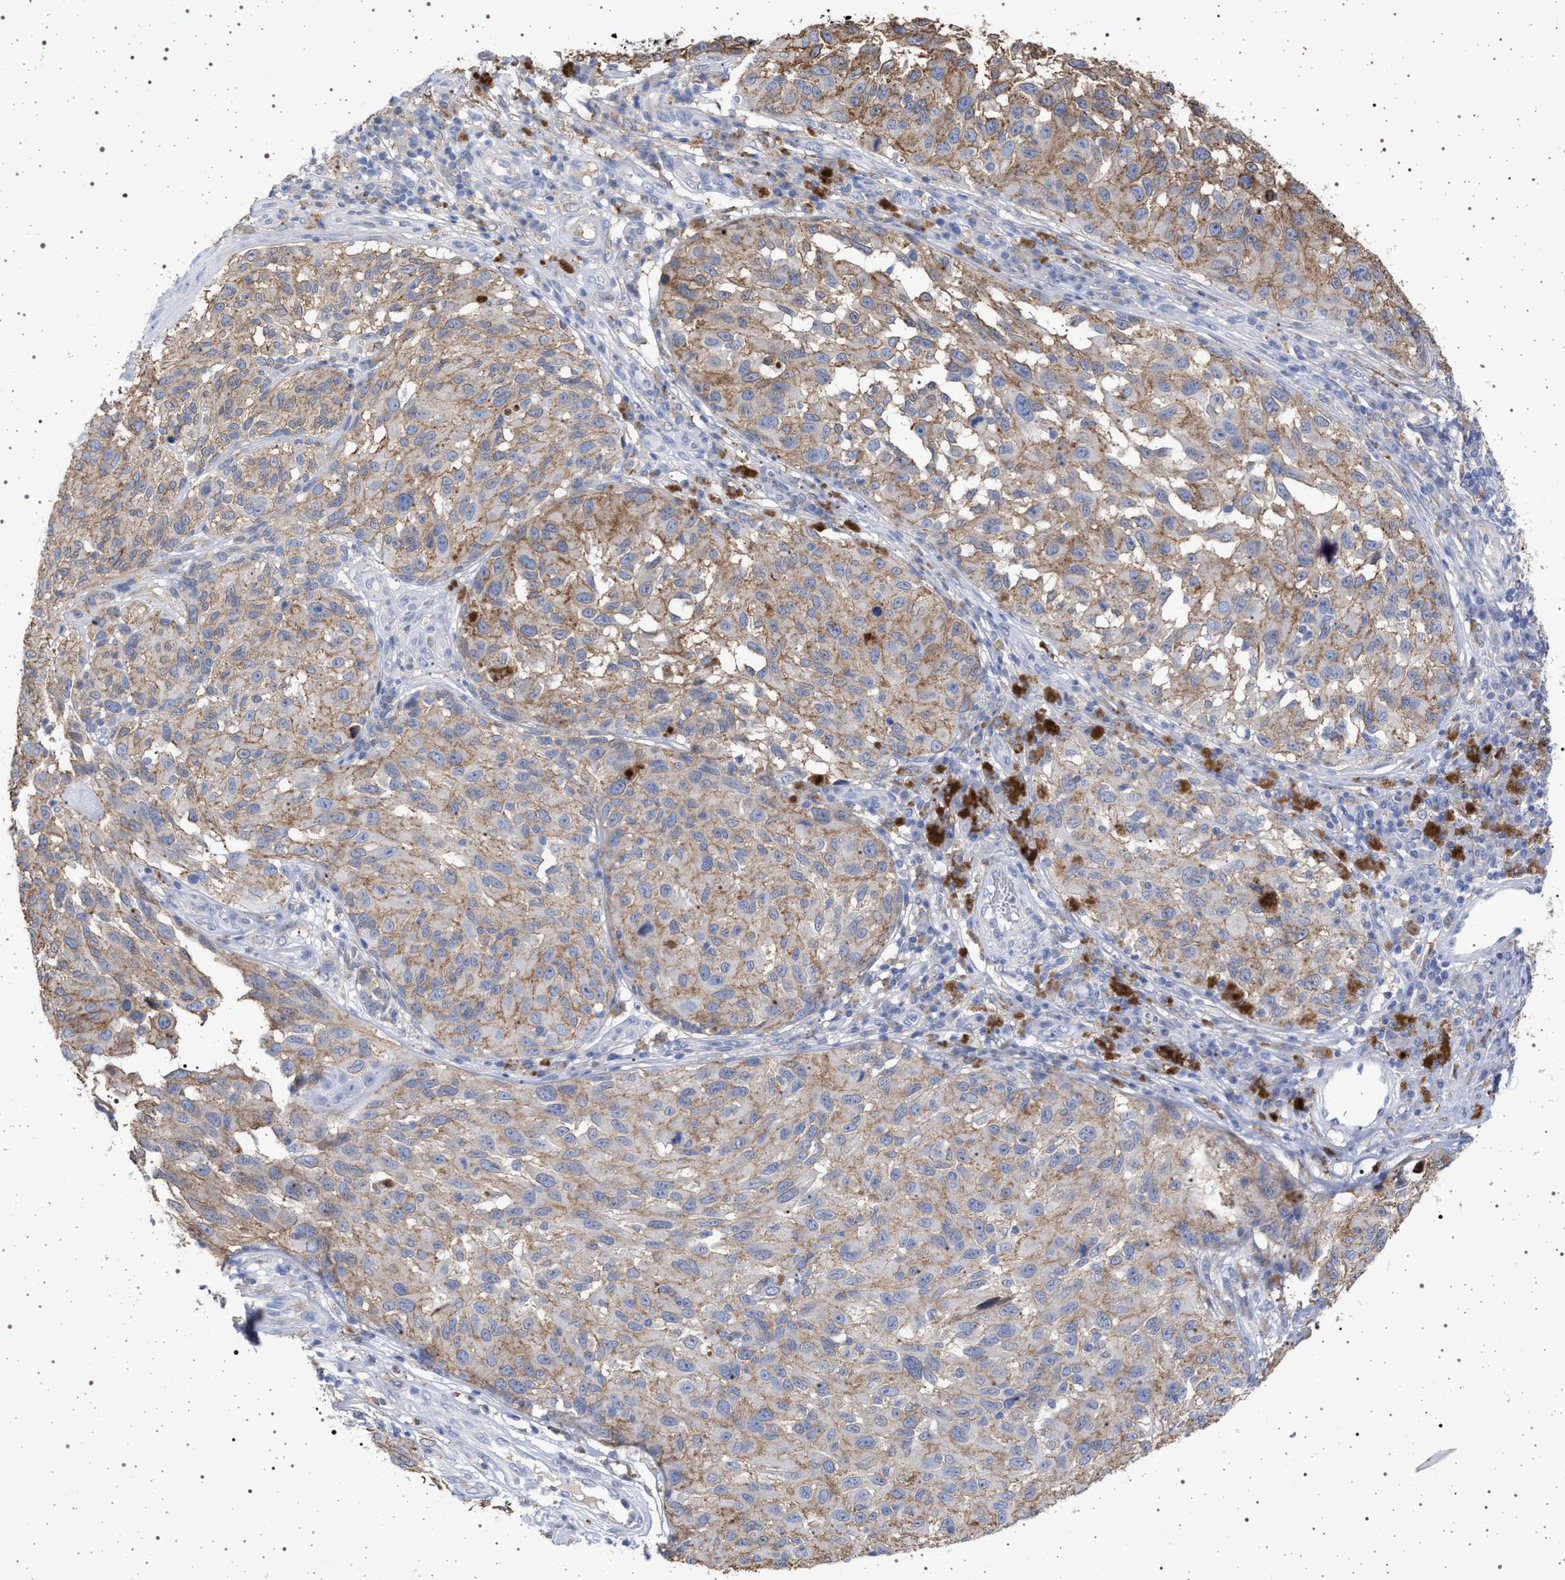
{"staining": {"intensity": "weak", "quantity": ">75%", "location": "cytoplasmic/membranous"}, "tissue": "melanoma", "cell_type": "Tumor cells", "image_type": "cancer", "snomed": [{"axis": "morphology", "description": "Malignant melanoma, NOS"}, {"axis": "topography", "description": "Skin"}], "caption": "This photomicrograph displays immunohistochemistry staining of human melanoma, with low weak cytoplasmic/membranous expression in about >75% of tumor cells.", "gene": "PLG", "patient": {"sex": "female", "age": 73}}